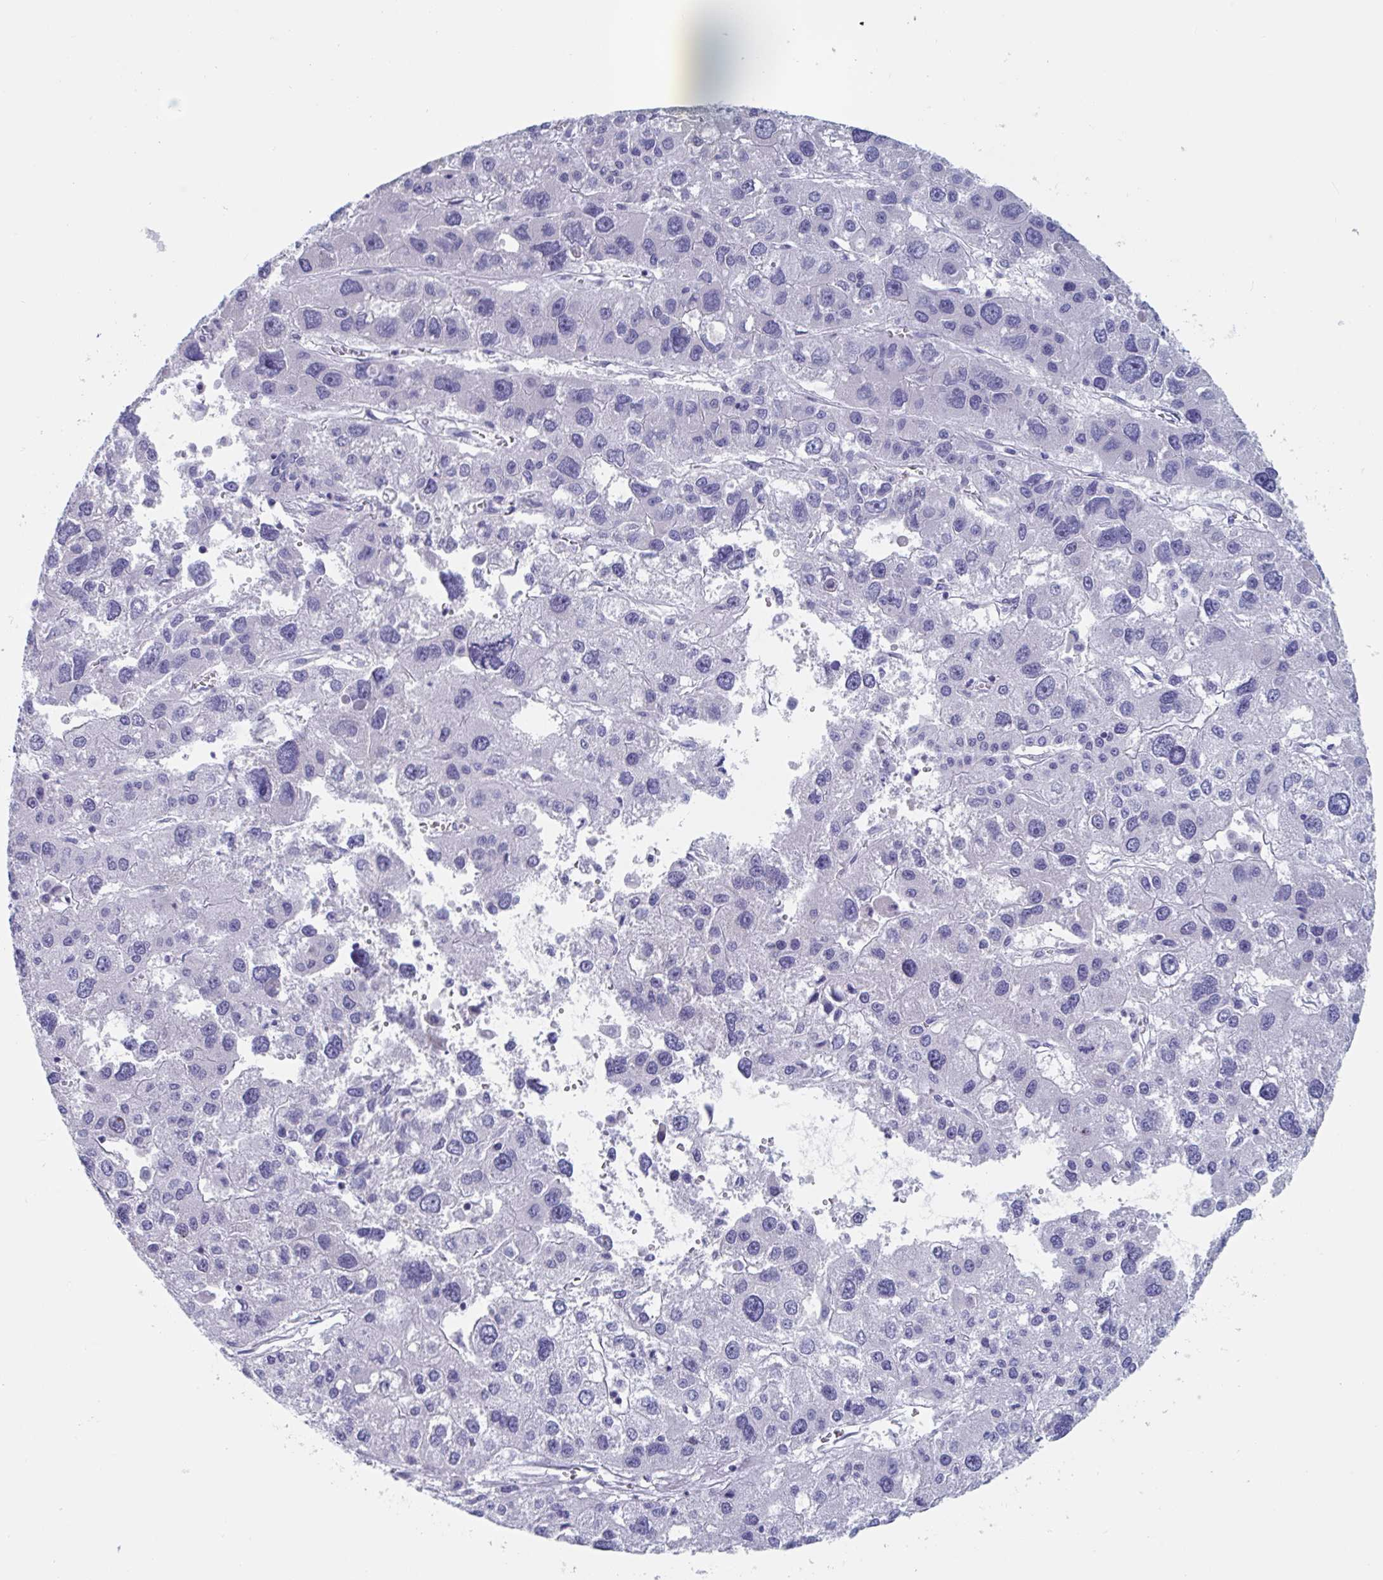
{"staining": {"intensity": "negative", "quantity": "none", "location": "none"}, "tissue": "liver cancer", "cell_type": "Tumor cells", "image_type": "cancer", "snomed": [{"axis": "morphology", "description": "Carcinoma, Hepatocellular, NOS"}, {"axis": "topography", "description": "Liver"}], "caption": "Tumor cells show no significant protein positivity in liver hepatocellular carcinoma.", "gene": "DPEP3", "patient": {"sex": "male", "age": 73}}